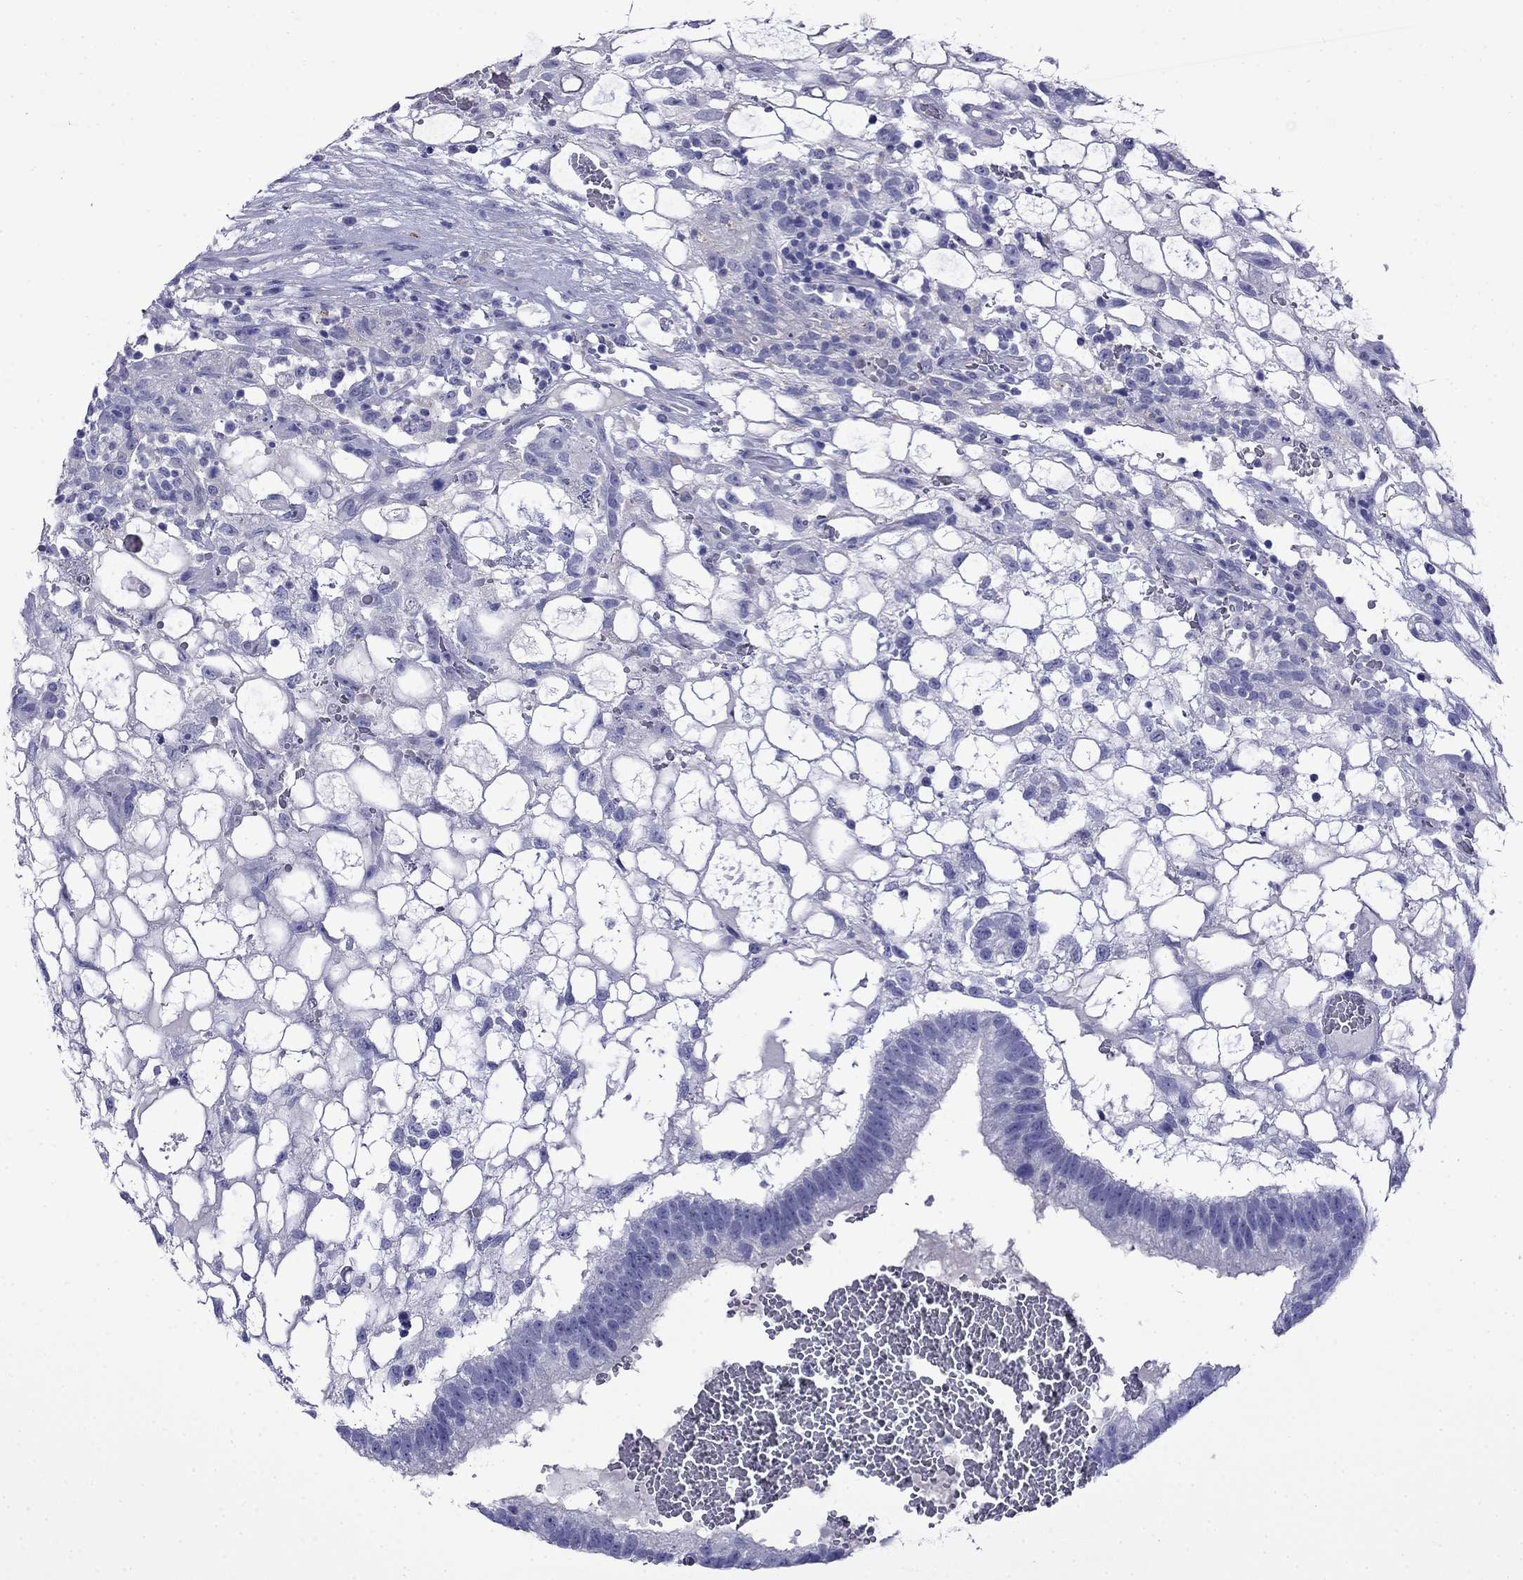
{"staining": {"intensity": "negative", "quantity": "none", "location": "none"}, "tissue": "testis cancer", "cell_type": "Tumor cells", "image_type": "cancer", "snomed": [{"axis": "morphology", "description": "Normal tissue, NOS"}, {"axis": "morphology", "description": "Carcinoma, Embryonal, NOS"}, {"axis": "topography", "description": "Testis"}, {"axis": "topography", "description": "Epididymis"}], "caption": "Tumor cells show no significant protein expression in testis embryonal carcinoma. (Brightfield microscopy of DAB (3,3'-diaminobenzidine) immunohistochemistry (IHC) at high magnification).", "gene": "MYO15A", "patient": {"sex": "male", "age": 32}}